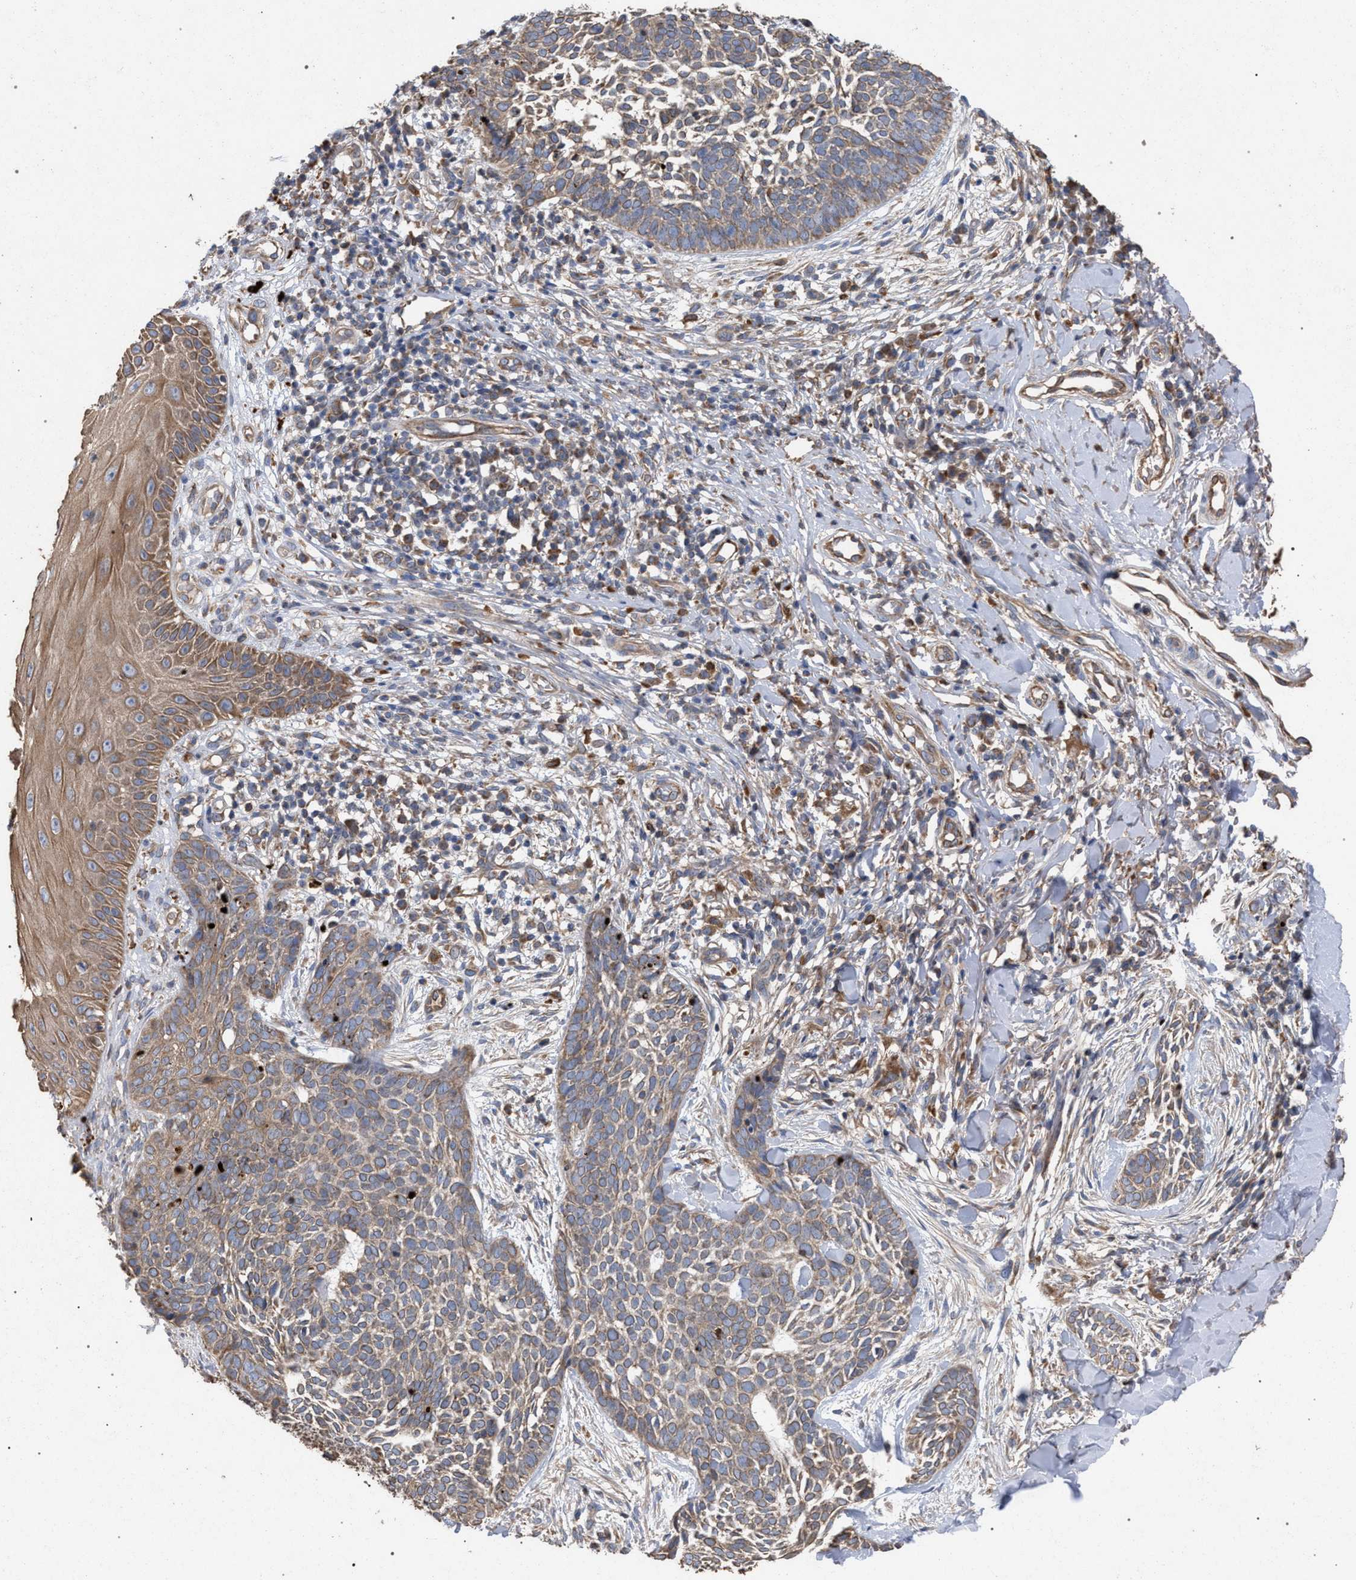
{"staining": {"intensity": "weak", "quantity": ">75%", "location": "cytoplasmic/membranous"}, "tissue": "skin cancer", "cell_type": "Tumor cells", "image_type": "cancer", "snomed": [{"axis": "morphology", "description": "Normal tissue, NOS"}, {"axis": "morphology", "description": "Basal cell carcinoma"}, {"axis": "topography", "description": "Skin"}], "caption": "Skin basal cell carcinoma tissue reveals weak cytoplasmic/membranous positivity in about >75% of tumor cells", "gene": "BCL2L12", "patient": {"sex": "male", "age": 67}}